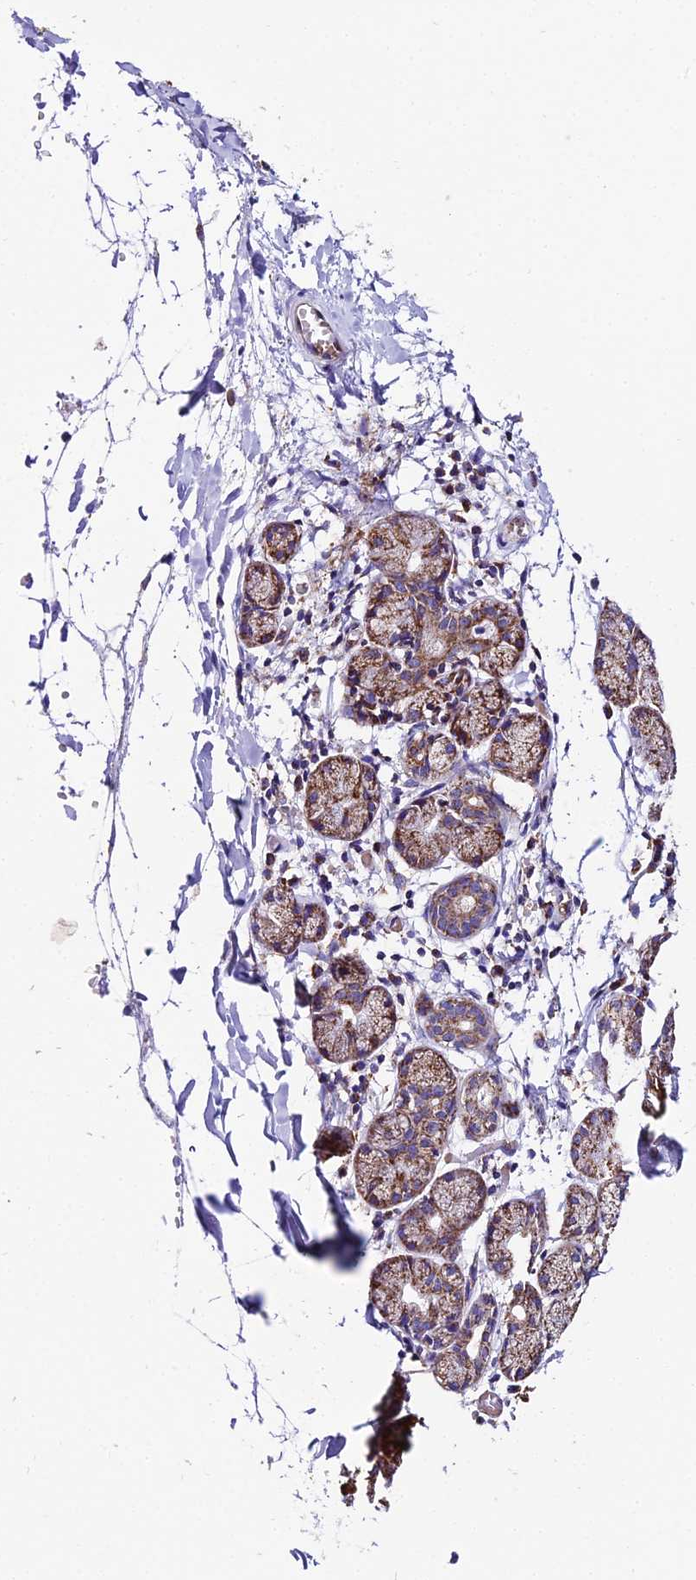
{"staining": {"intensity": "strong", "quantity": "25%-75%", "location": "cytoplasmic/membranous"}, "tissue": "salivary gland", "cell_type": "Glandular cells", "image_type": "normal", "snomed": [{"axis": "morphology", "description": "Normal tissue, NOS"}, {"axis": "topography", "description": "Salivary gland"}], "caption": "Salivary gland stained with DAB IHC demonstrates high levels of strong cytoplasmic/membranous staining in about 25%-75% of glandular cells.", "gene": "OCIAD1", "patient": {"sex": "female", "age": 24}}